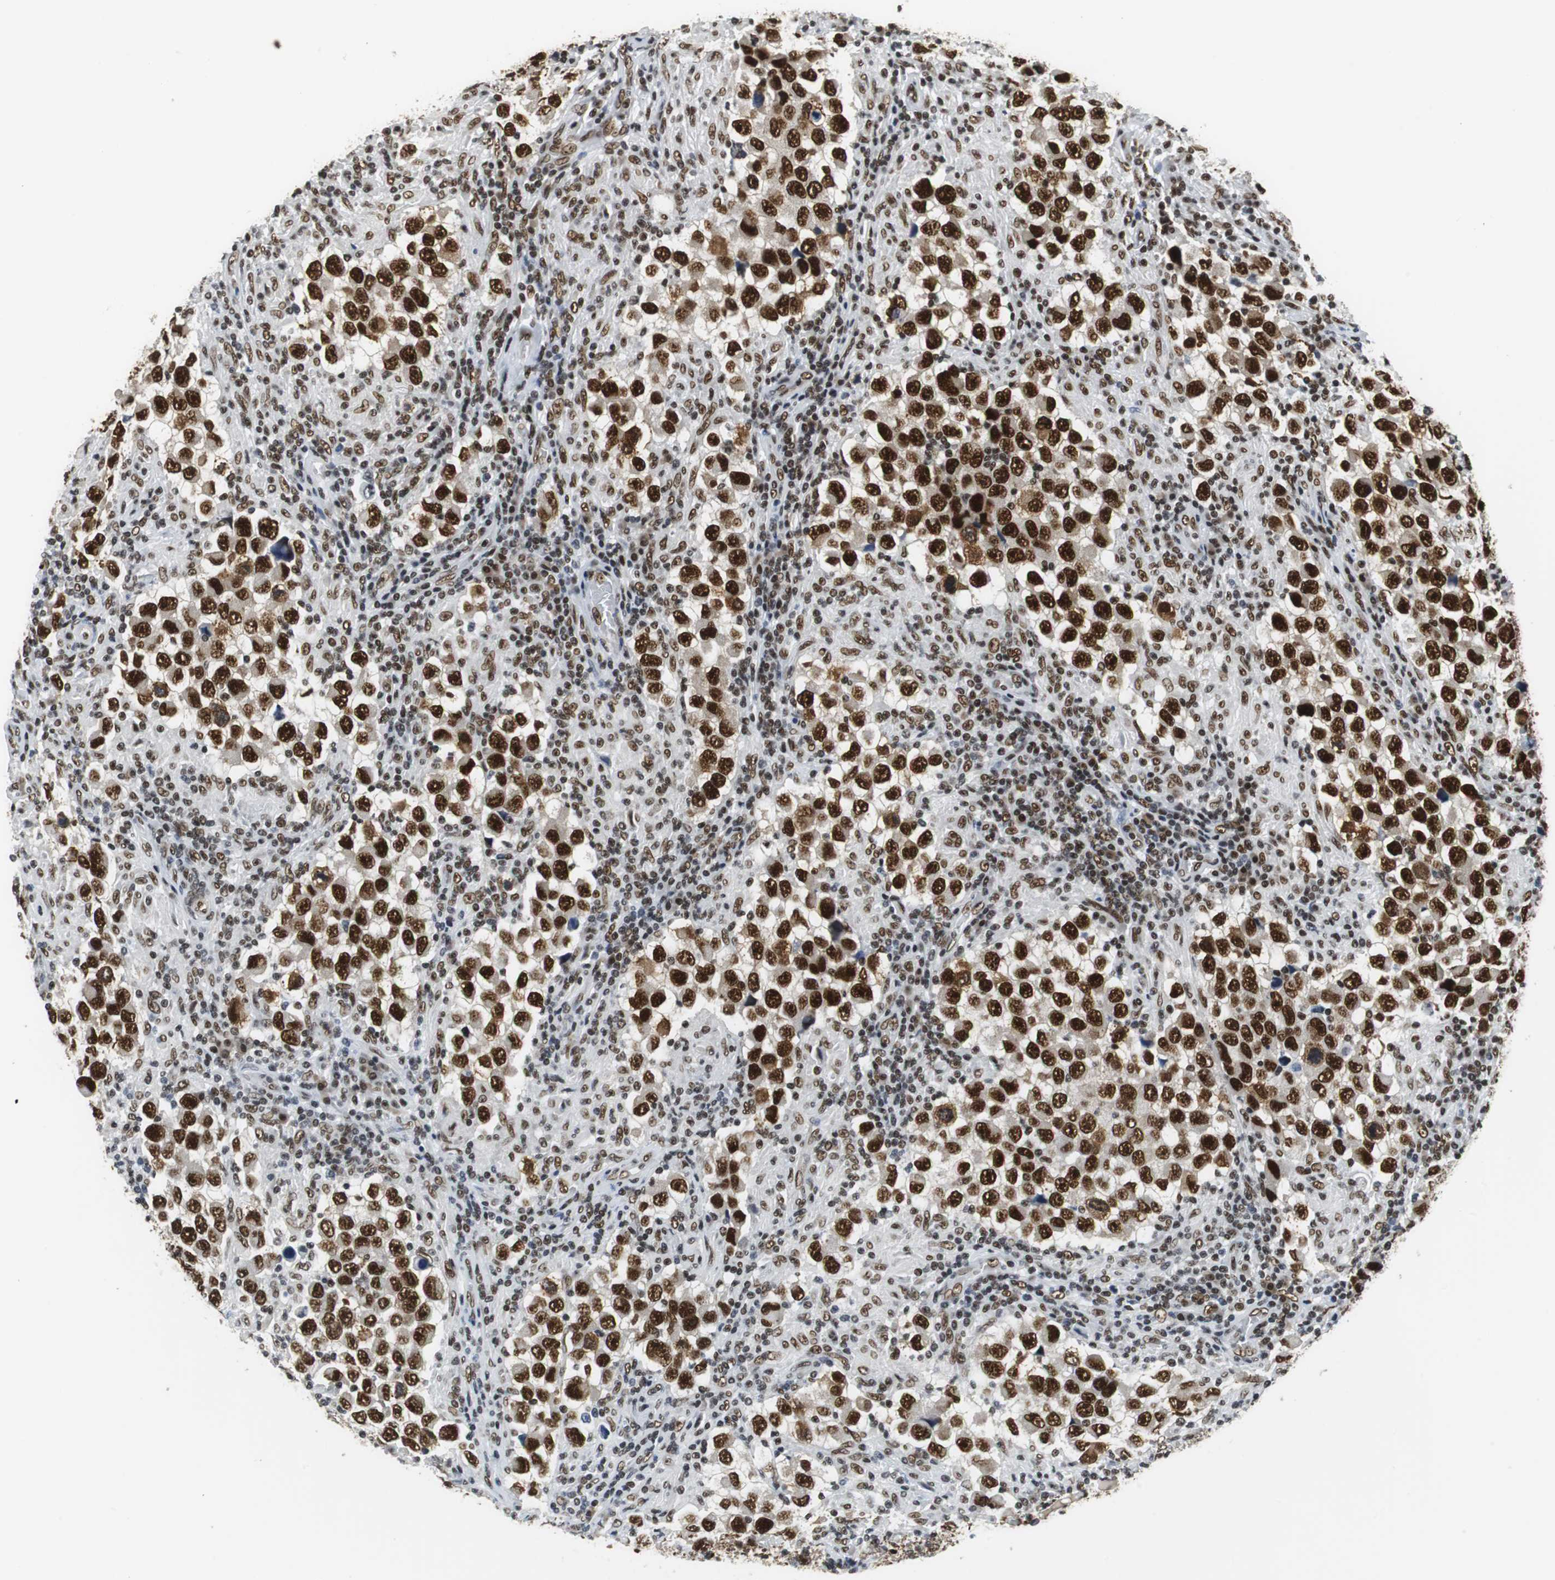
{"staining": {"intensity": "strong", "quantity": ">75%", "location": "cytoplasmic/membranous,nuclear"}, "tissue": "testis cancer", "cell_type": "Tumor cells", "image_type": "cancer", "snomed": [{"axis": "morphology", "description": "Carcinoma, Embryonal, NOS"}, {"axis": "topography", "description": "Testis"}], "caption": "An image of human testis cancer stained for a protein shows strong cytoplasmic/membranous and nuclear brown staining in tumor cells. (Brightfield microscopy of DAB IHC at high magnification).", "gene": "PRKDC", "patient": {"sex": "male", "age": 21}}